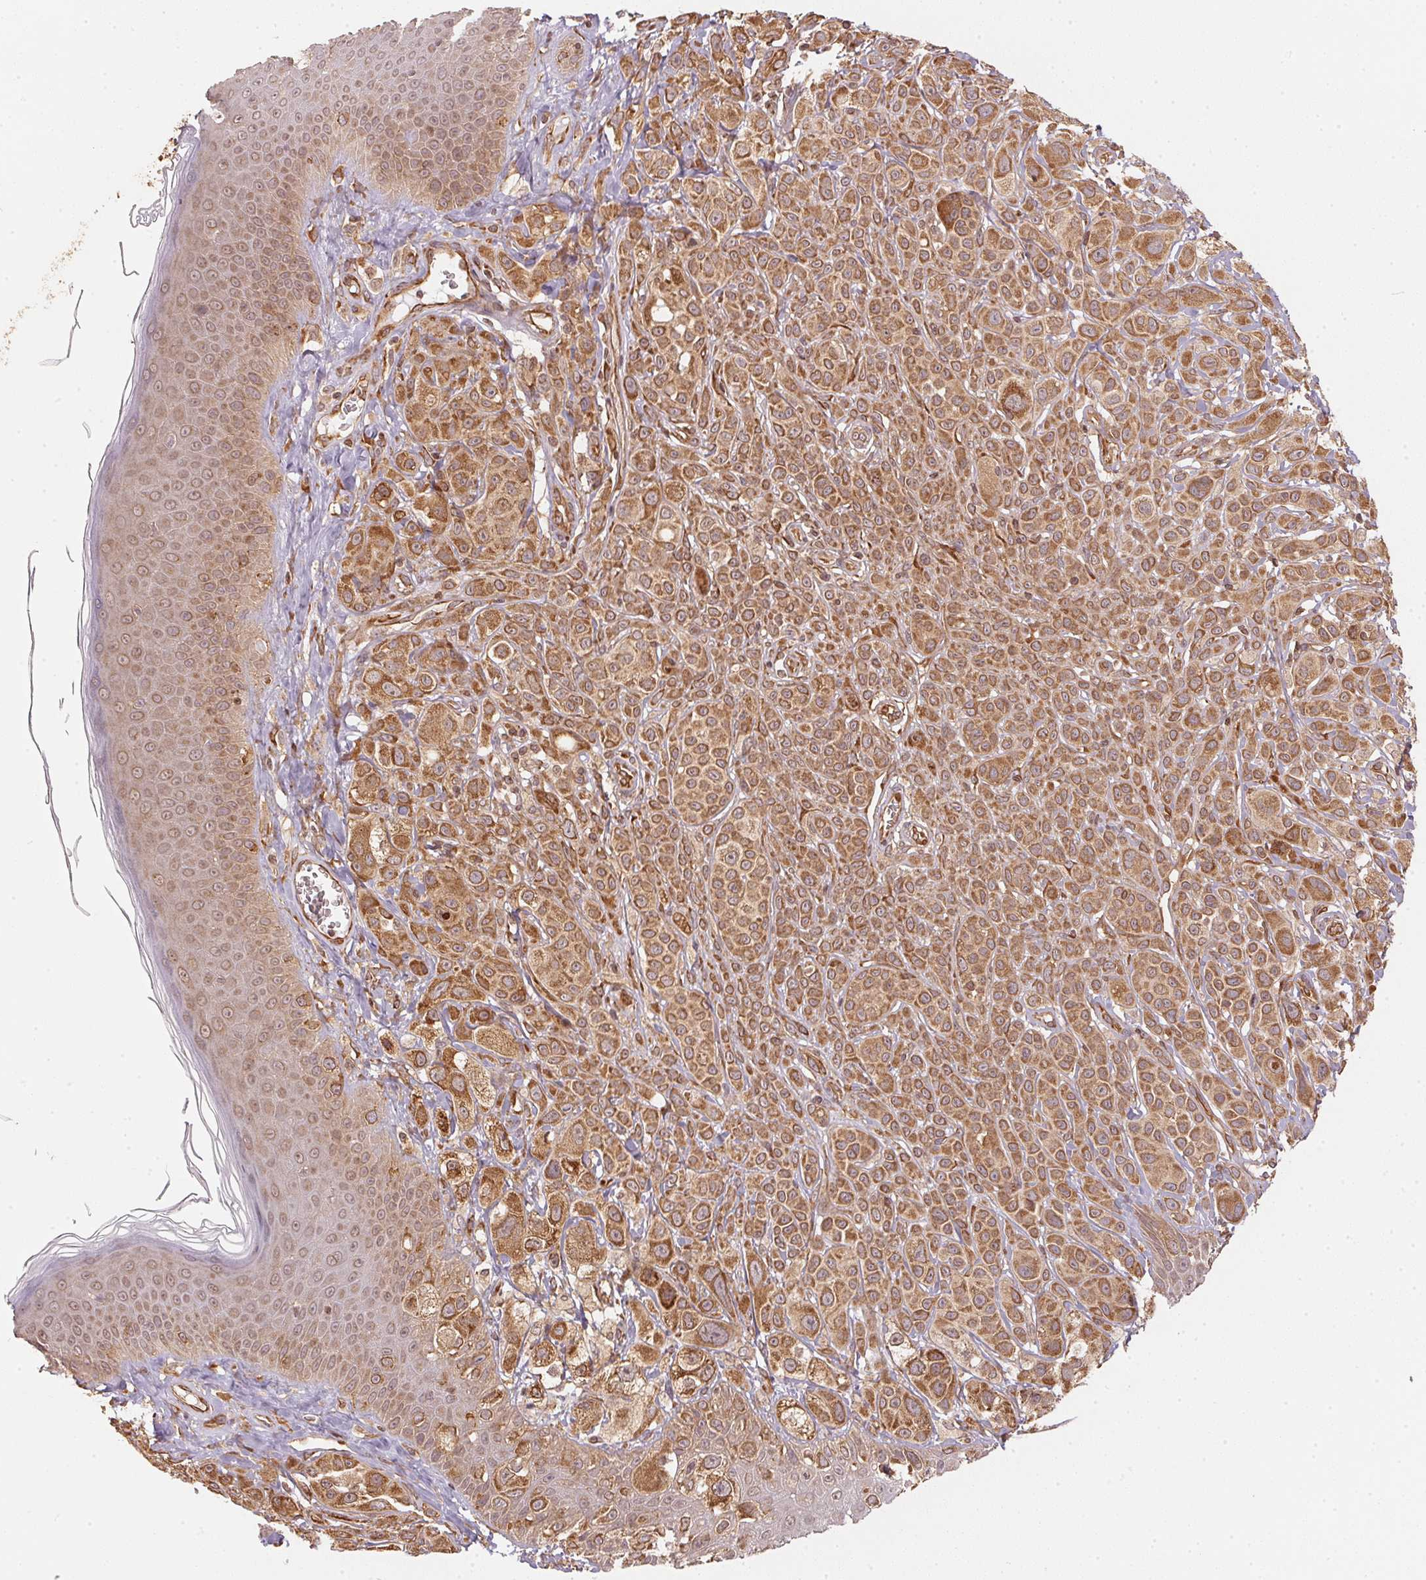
{"staining": {"intensity": "moderate", "quantity": ">75%", "location": "cytoplasmic/membranous"}, "tissue": "melanoma", "cell_type": "Tumor cells", "image_type": "cancer", "snomed": [{"axis": "morphology", "description": "Malignant melanoma, NOS"}, {"axis": "topography", "description": "Skin"}], "caption": "Melanoma was stained to show a protein in brown. There is medium levels of moderate cytoplasmic/membranous staining in approximately >75% of tumor cells.", "gene": "STRN4", "patient": {"sex": "male", "age": 67}}